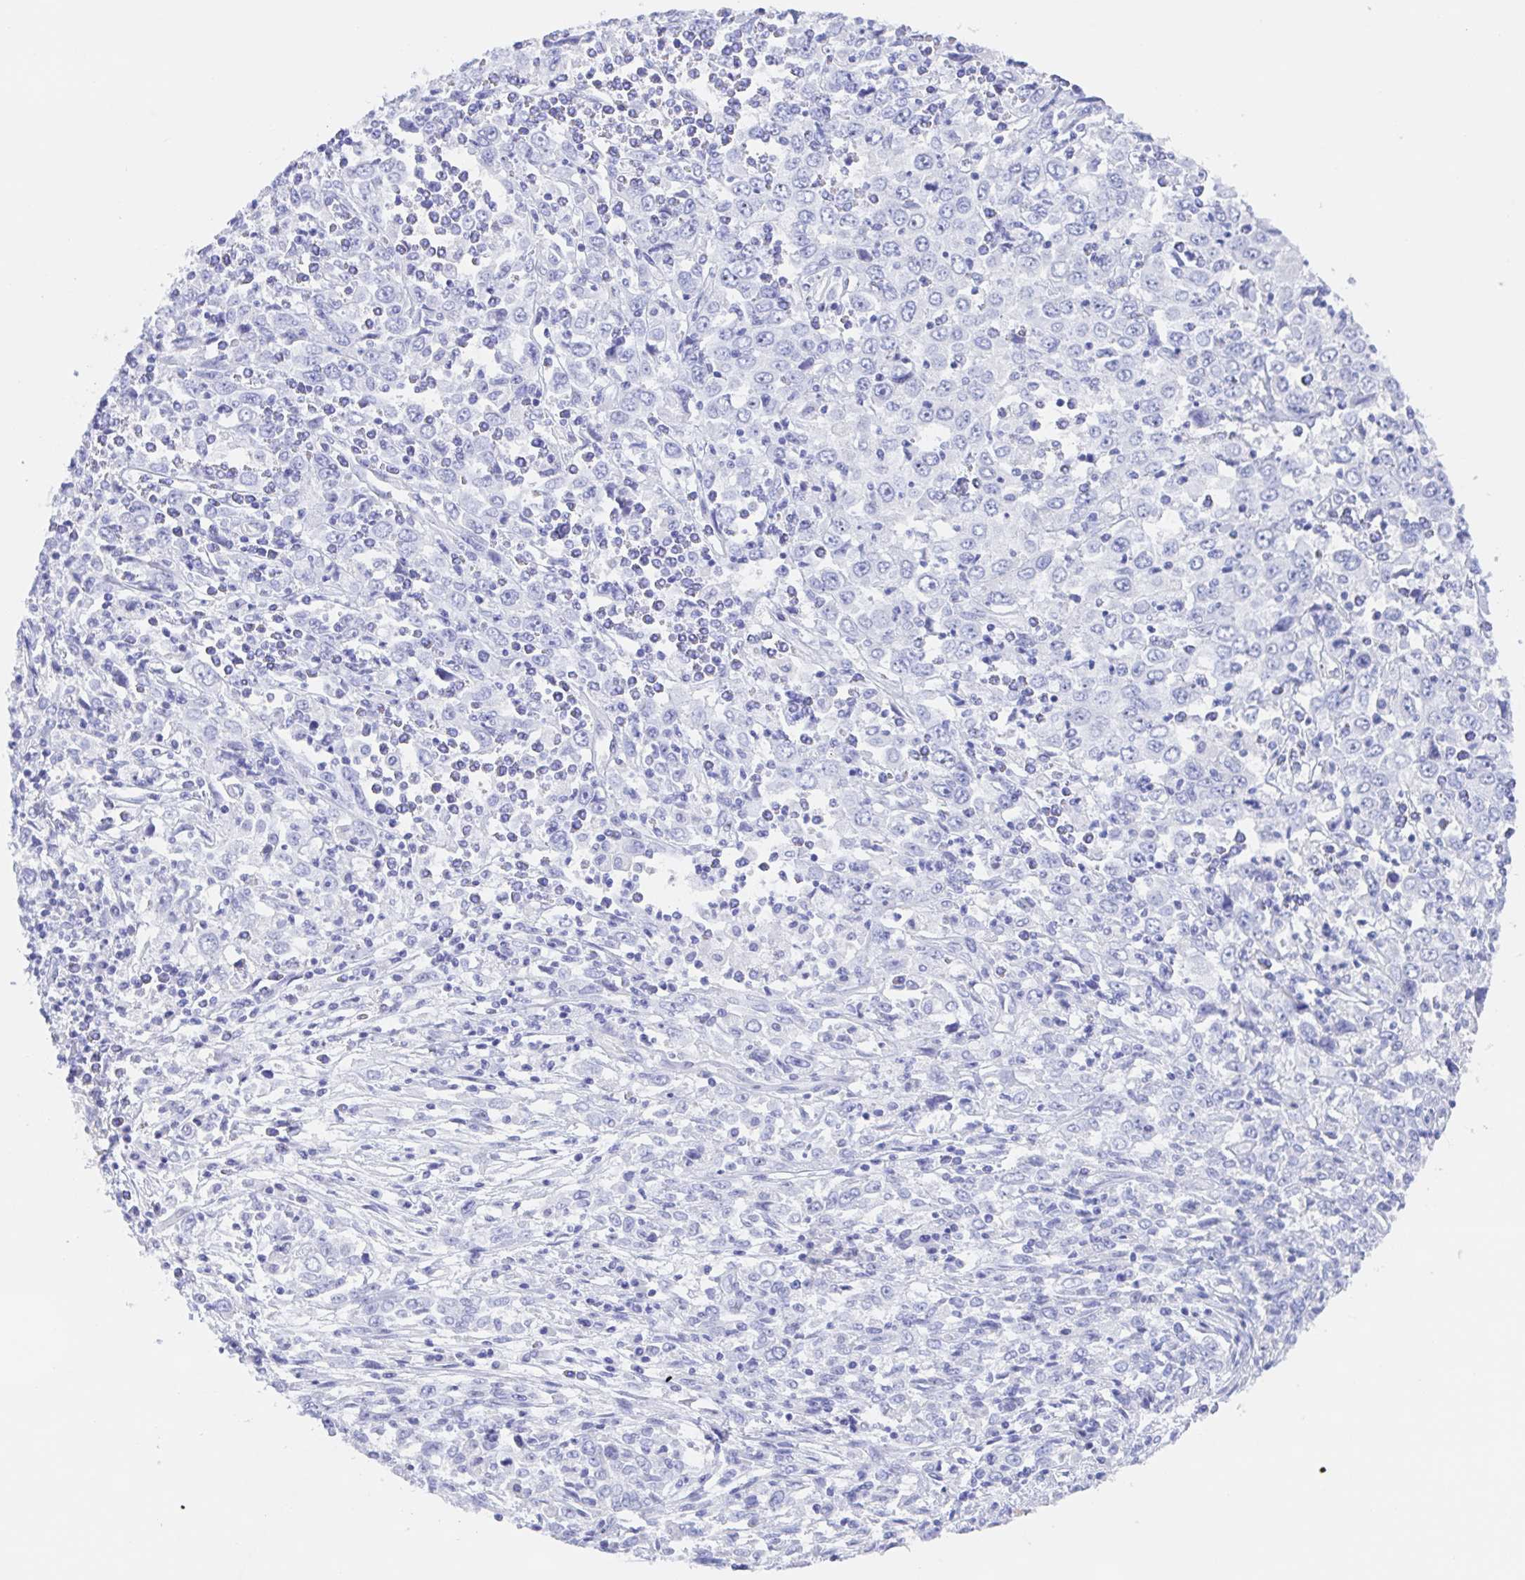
{"staining": {"intensity": "negative", "quantity": "none", "location": "none"}, "tissue": "cervical cancer", "cell_type": "Tumor cells", "image_type": "cancer", "snomed": [{"axis": "morphology", "description": "Adenocarcinoma, NOS"}, {"axis": "topography", "description": "Cervix"}], "caption": "Tumor cells are negative for protein expression in human adenocarcinoma (cervical). (Brightfield microscopy of DAB (3,3'-diaminobenzidine) IHC at high magnification).", "gene": "MUCL3", "patient": {"sex": "female", "age": 40}}